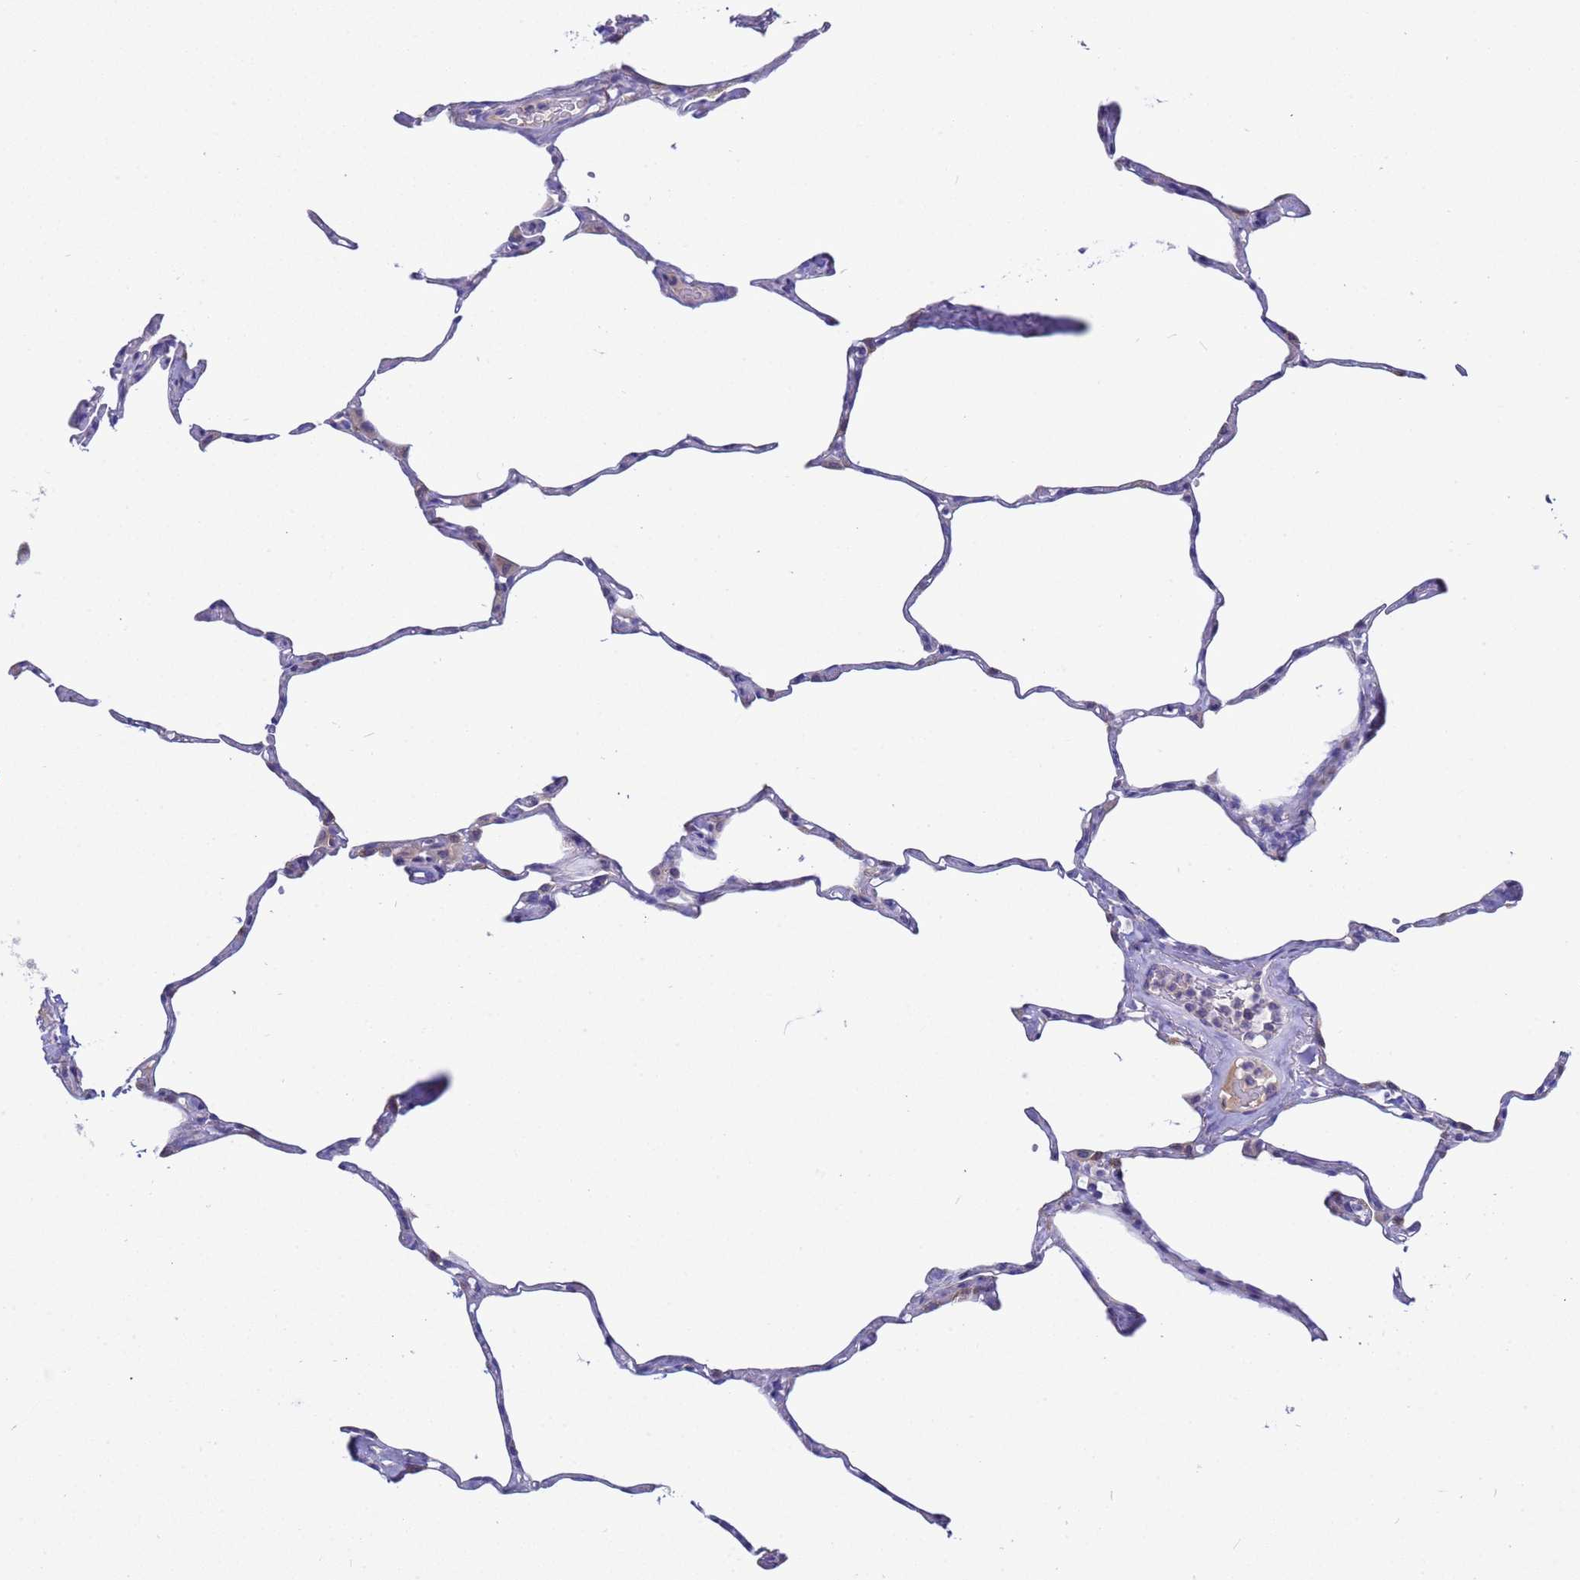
{"staining": {"intensity": "negative", "quantity": "none", "location": "none"}, "tissue": "lung", "cell_type": "Alveolar cells", "image_type": "normal", "snomed": [{"axis": "morphology", "description": "Normal tissue, NOS"}, {"axis": "topography", "description": "Lung"}], "caption": "This is an immunohistochemistry micrograph of normal lung. There is no positivity in alveolar cells.", "gene": "RC3H2", "patient": {"sex": "male", "age": 65}}